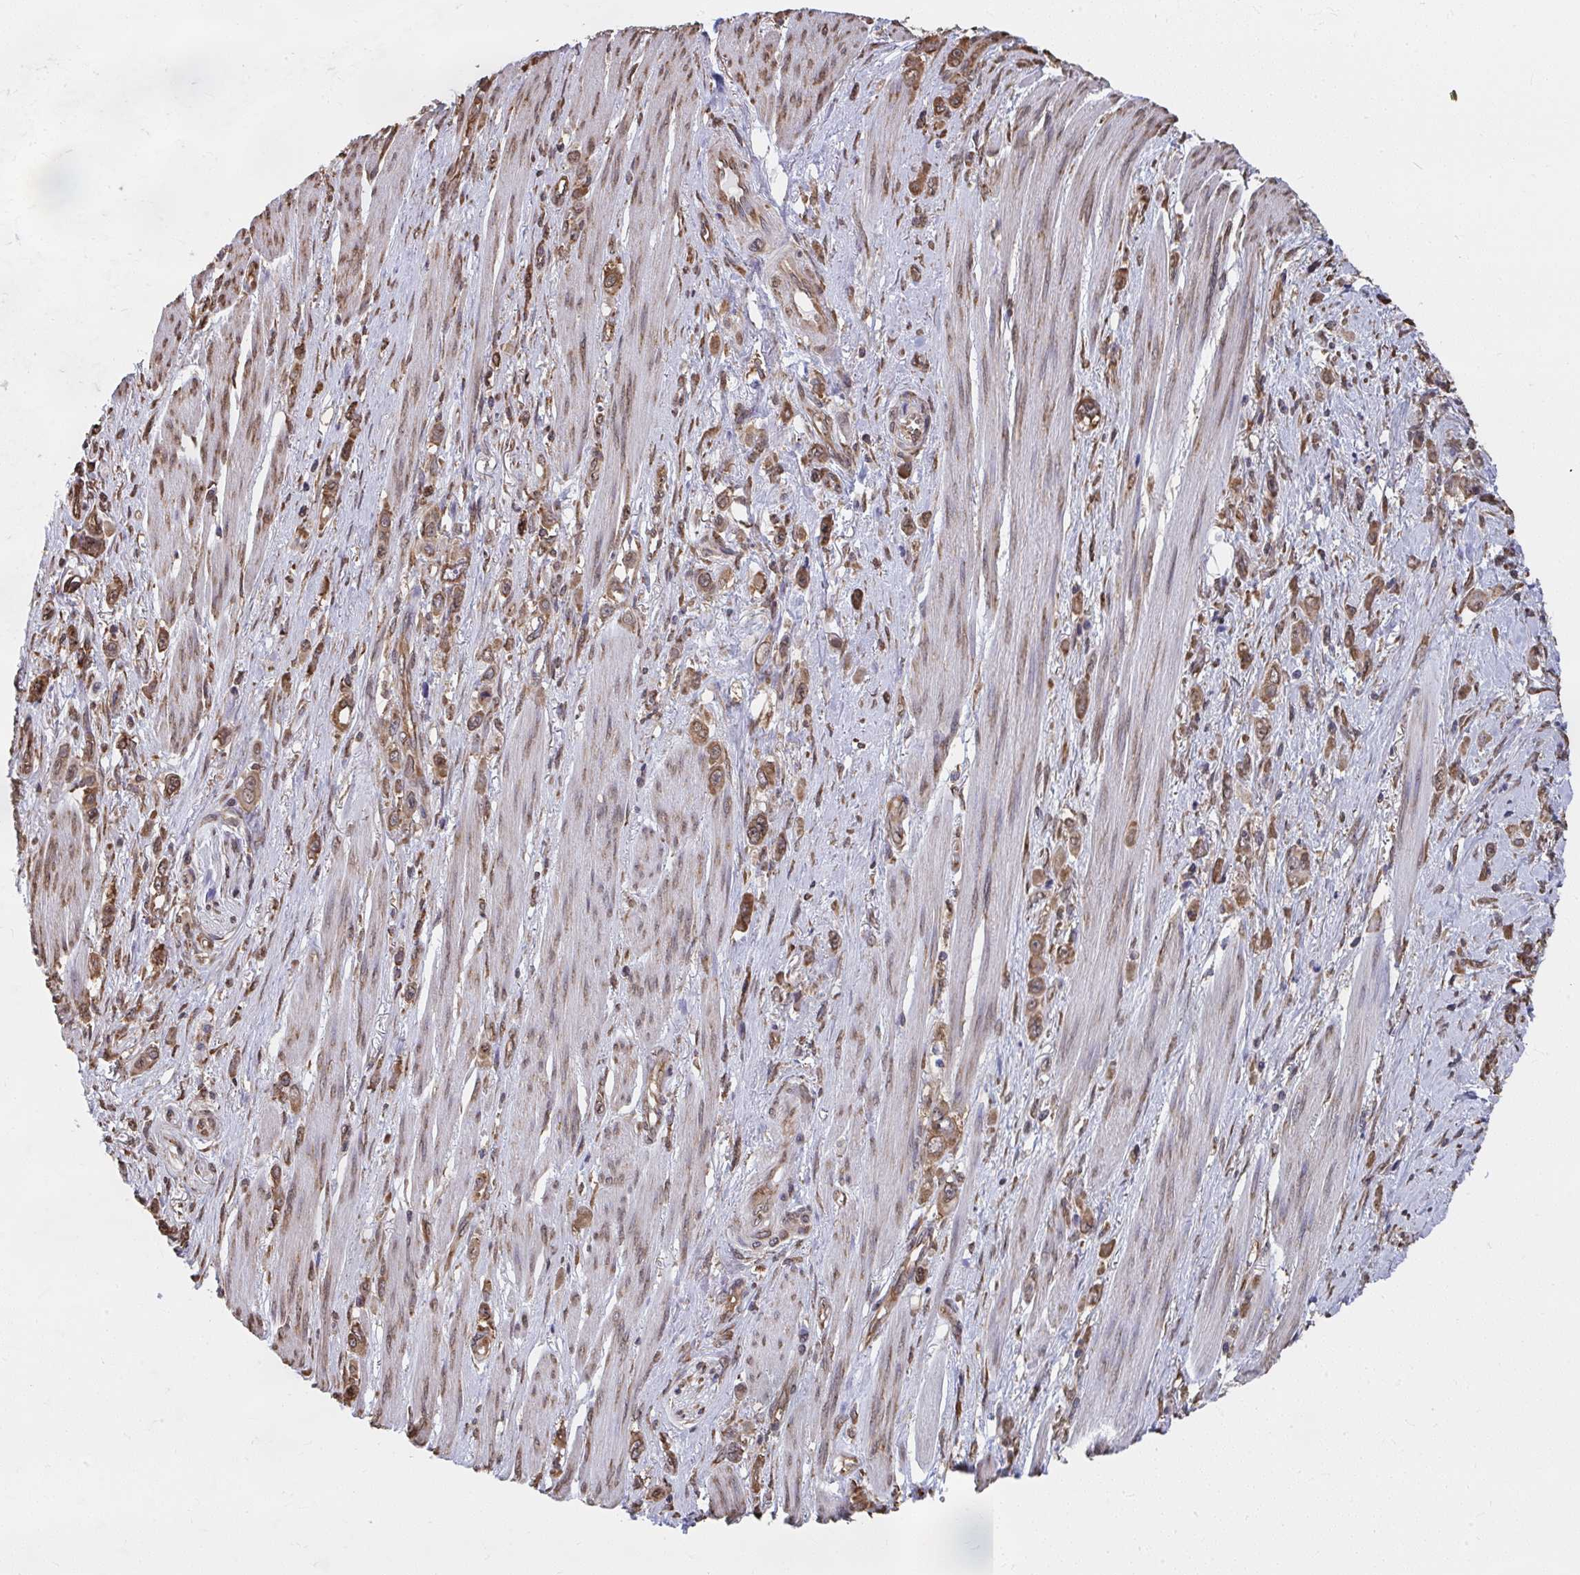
{"staining": {"intensity": "moderate", "quantity": ">75%", "location": "cytoplasmic/membranous"}, "tissue": "stomach cancer", "cell_type": "Tumor cells", "image_type": "cancer", "snomed": [{"axis": "morphology", "description": "Adenocarcinoma, NOS"}, {"axis": "topography", "description": "Stomach, upper"}], "caption": "An immunohistochemistry (IHC) photomicrograph of tumor tissue is shown. Protein staining in brown labels moderate cytoplasmic/membranous positivity in stomach cancer within tumor cells.", "gene": "SYNCRIP", "patient": {"sex": "male", "age": 75}}